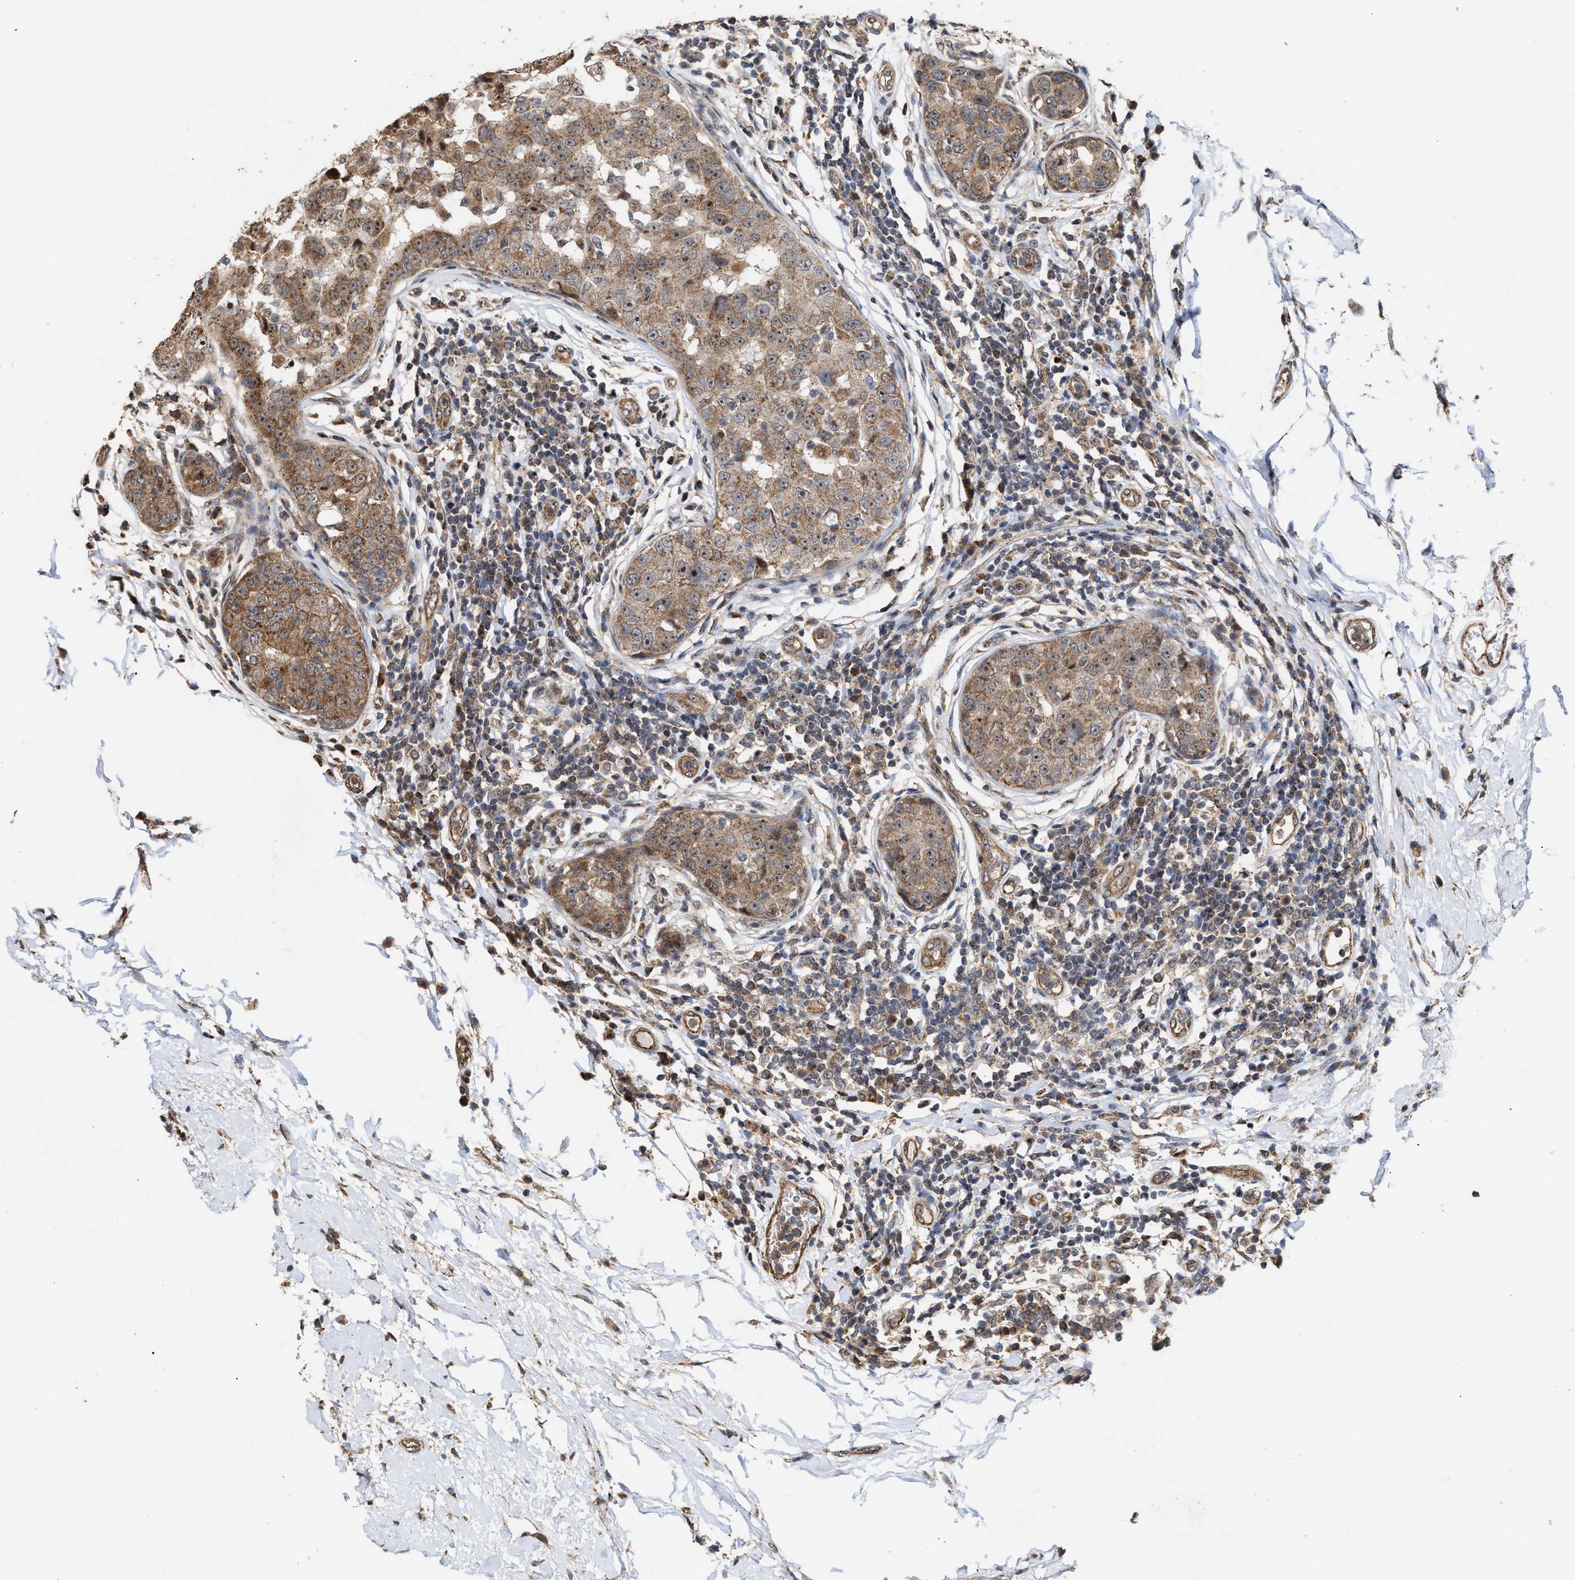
{"staining": {"intensity": "moderate", "quantity": ">75%", "location": "cytoplasmic/membranous,nuclear"}, "tissue": "breast cancer", "cell_type": "Tumor cells", "image_type": "cancer", "snomed": [{"axis": "morphology", "description": "Duct carcinoma"}, {"axis": "topography", "description": "Breast"}], "caption": "A micrograph showing moderate cytoplasmic/membranous and nuclear expression in approximately >75% of tumor cells in breast cancer (infiltrating ductal carcinoma), as visualized by brown immunohistochemical staining.", "gene": "EXOSC2", "patient": {"sex": "female", "age": 27}}